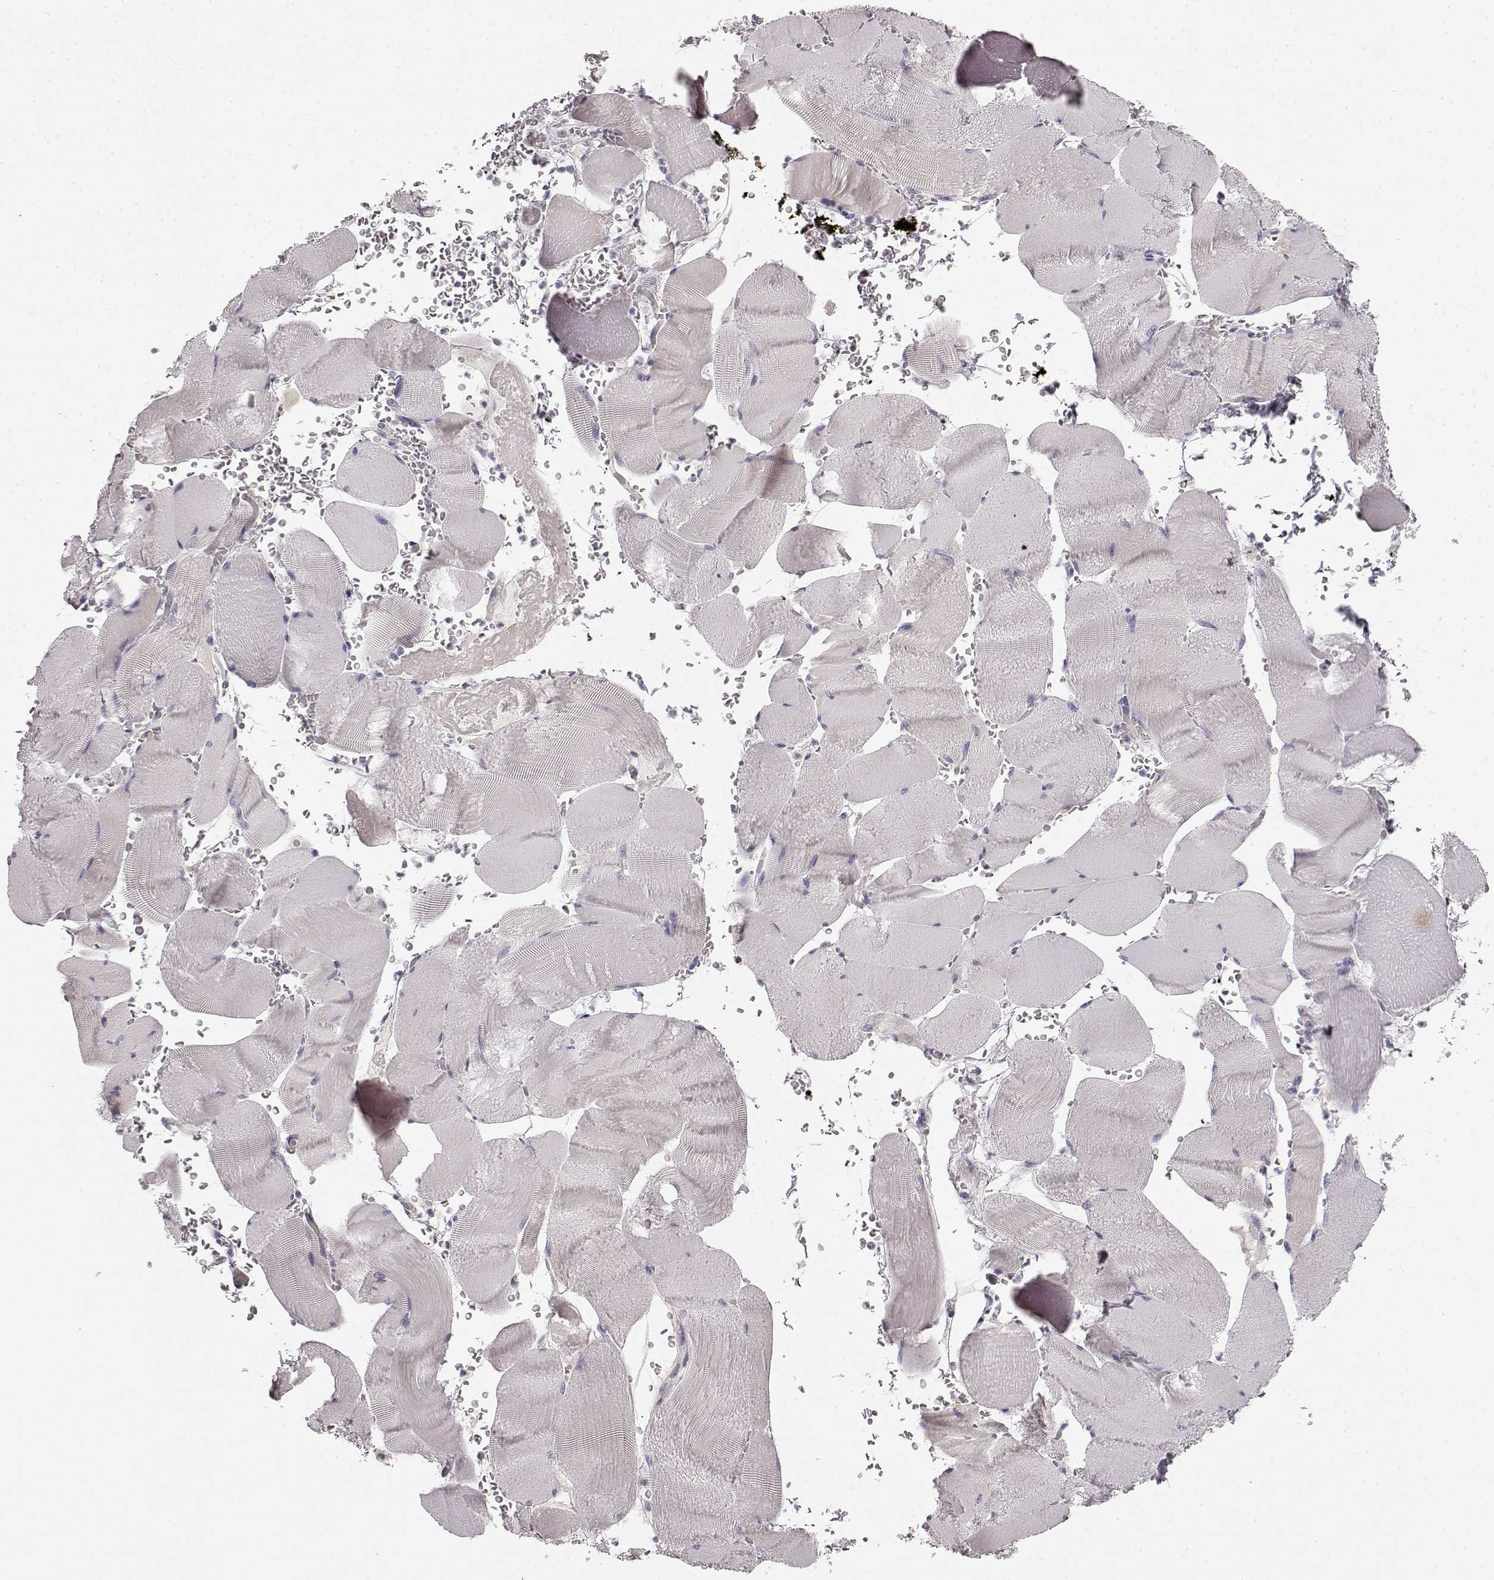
{"staining": {"intensity": "negative", "quantity": "none", "location": "none"}, "tissue": "skeletal muscle", "cell_type": "Myocytes", "image_type": "normal", "snomed": [{"axis": "morphology", "description": "Normal tissue, NOS"}, {"axis": "topography", "description": "Skeletal muscle"}], "caption": "Myocytes show no significant expression in unremarkable skeletal muscle. (DAB IHC, high magnification).", "gene": "KIAA0319", "patient": {"sex": "male", "age": 56}}